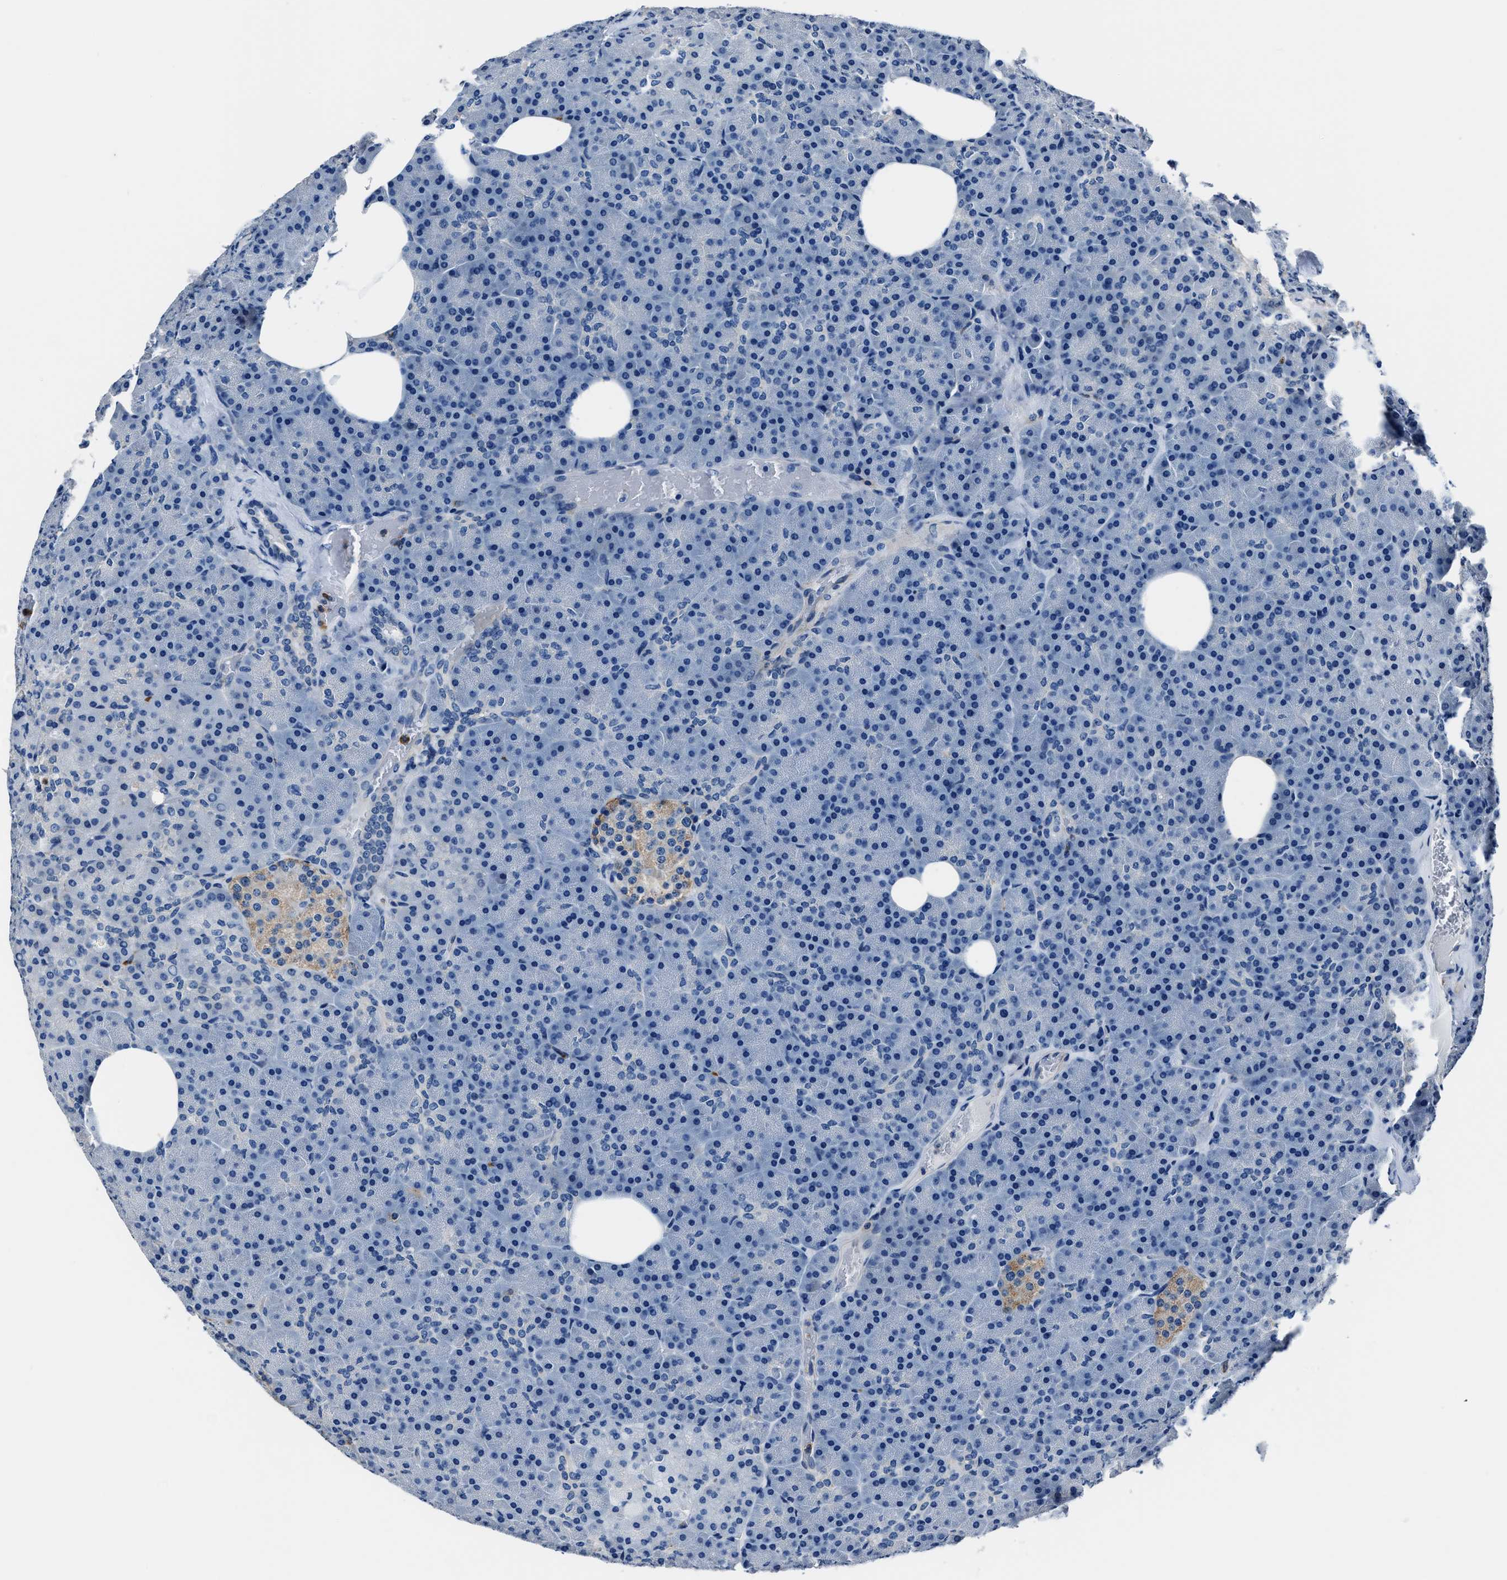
{"staining": {"intensity": "negative", "quantity": "none", "location": "none"}, "tissue": "pancreas", "cell_type": "Exocrine glandular cells", "image_type": "normal", "snomed": [{"axis": "morphology", "description": "Normal tissue, NOS"}, {"axis": "morphology", "description": "Carcinoid, malignant, NOS"}, {"axis": "topography", "description": "Pancreas"}], "caption": "Immunohistochemistry (IHC) of unremarkable pancreas exhibits no staining in exocrine glandular cells.", "gene": "FGL2", "patient": {"sex": "female", "age": 35}}